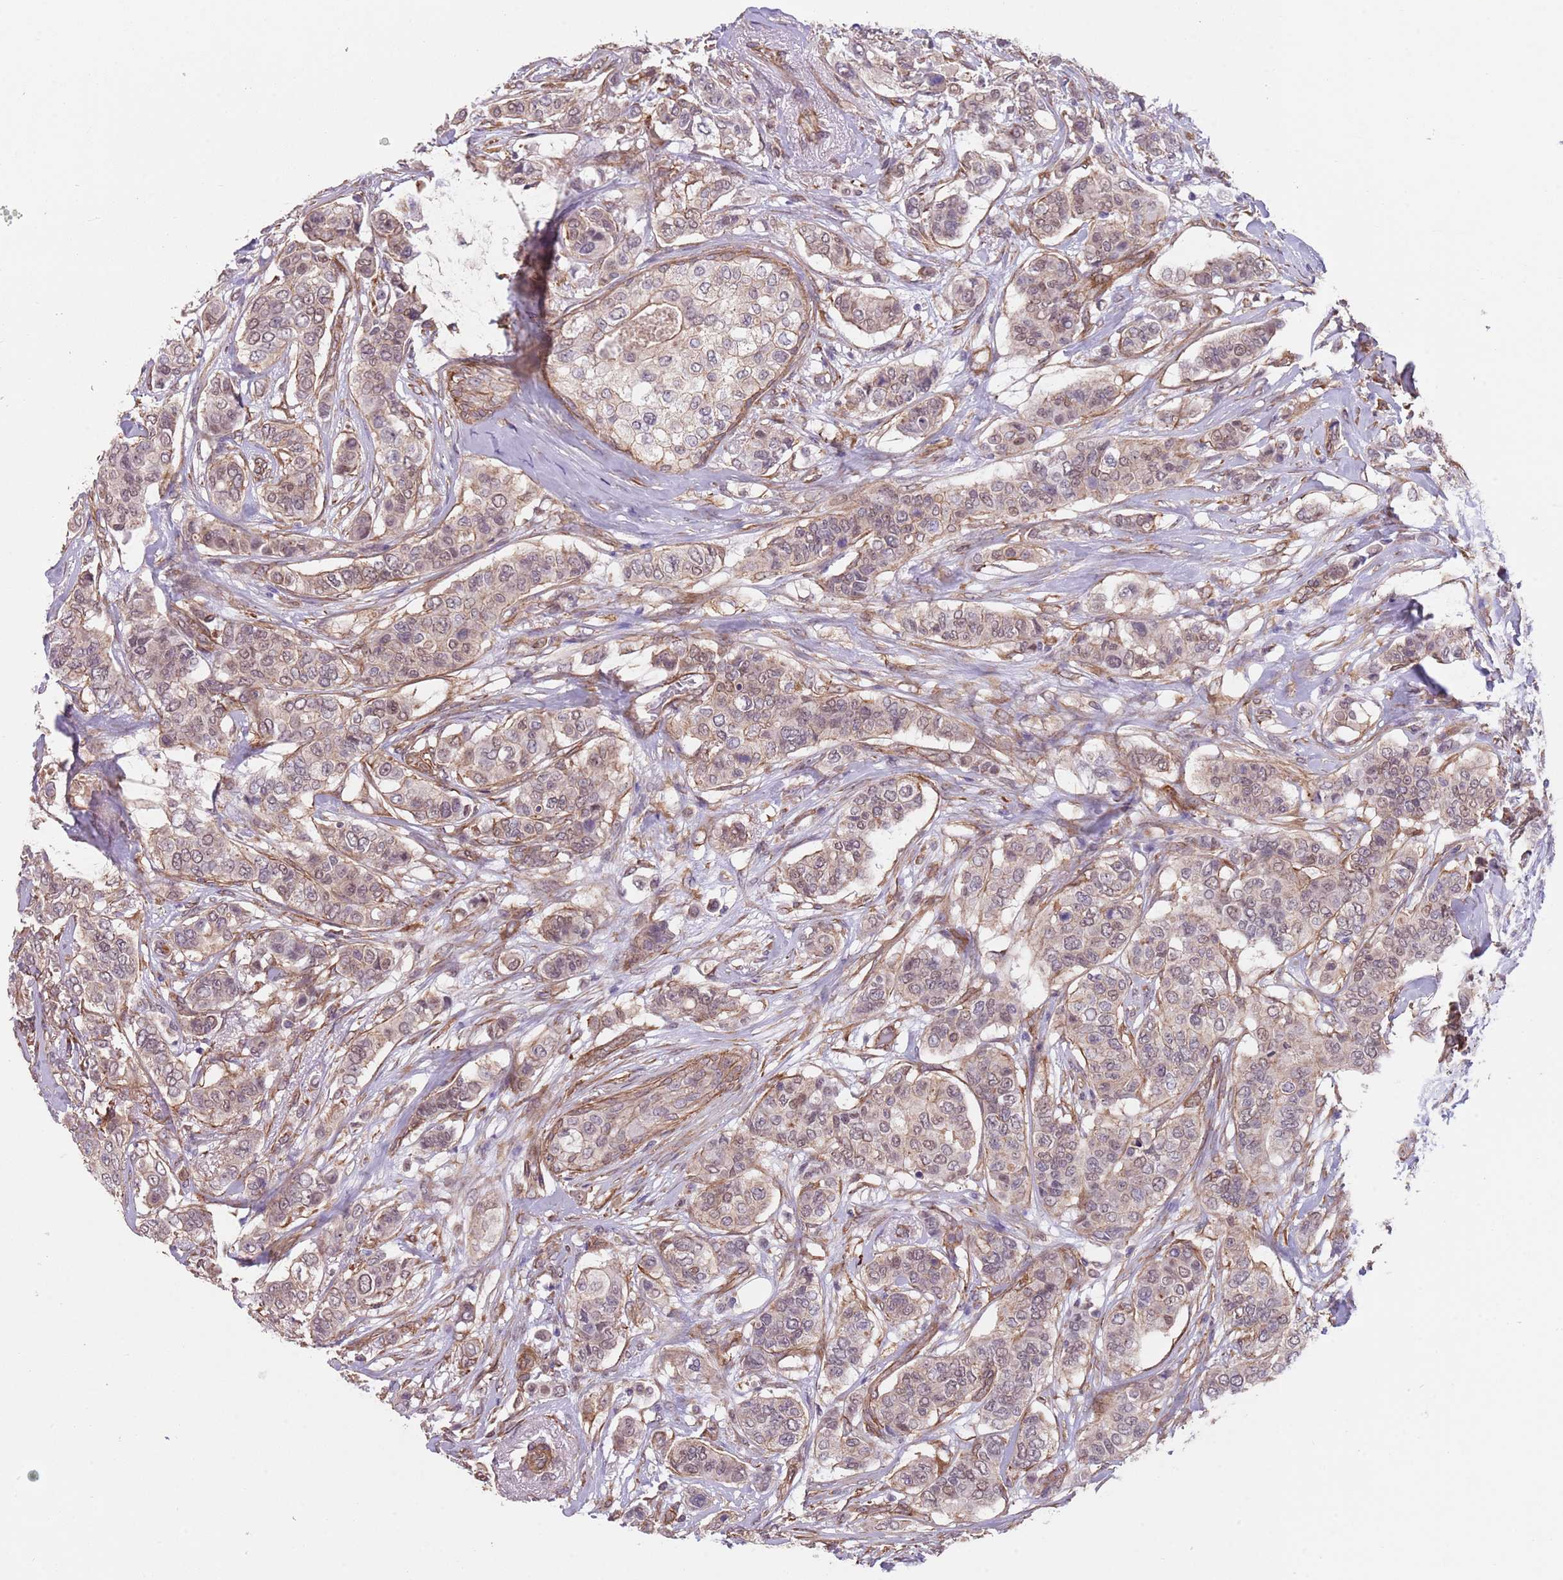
{"staining": {"intensity": "weak", "quantity": ">75%", "location": "nuclear"}, "tissue": "breast cancer", "cell_type": "Tumor cells", "image_type": "cancer", "snomed": [{"axis": "morphology", "description": "Lobular carcinoma"}, {"axis": "topography", "description": "Breast"}], "caption": "Tumor cells demonstrate low levels of weak nuclear staining in approximately >75% of cells in breast cancer (lobular carcinoma).", "gene": "CREBZF", "patient": {"sex": "female", "age": 51}}